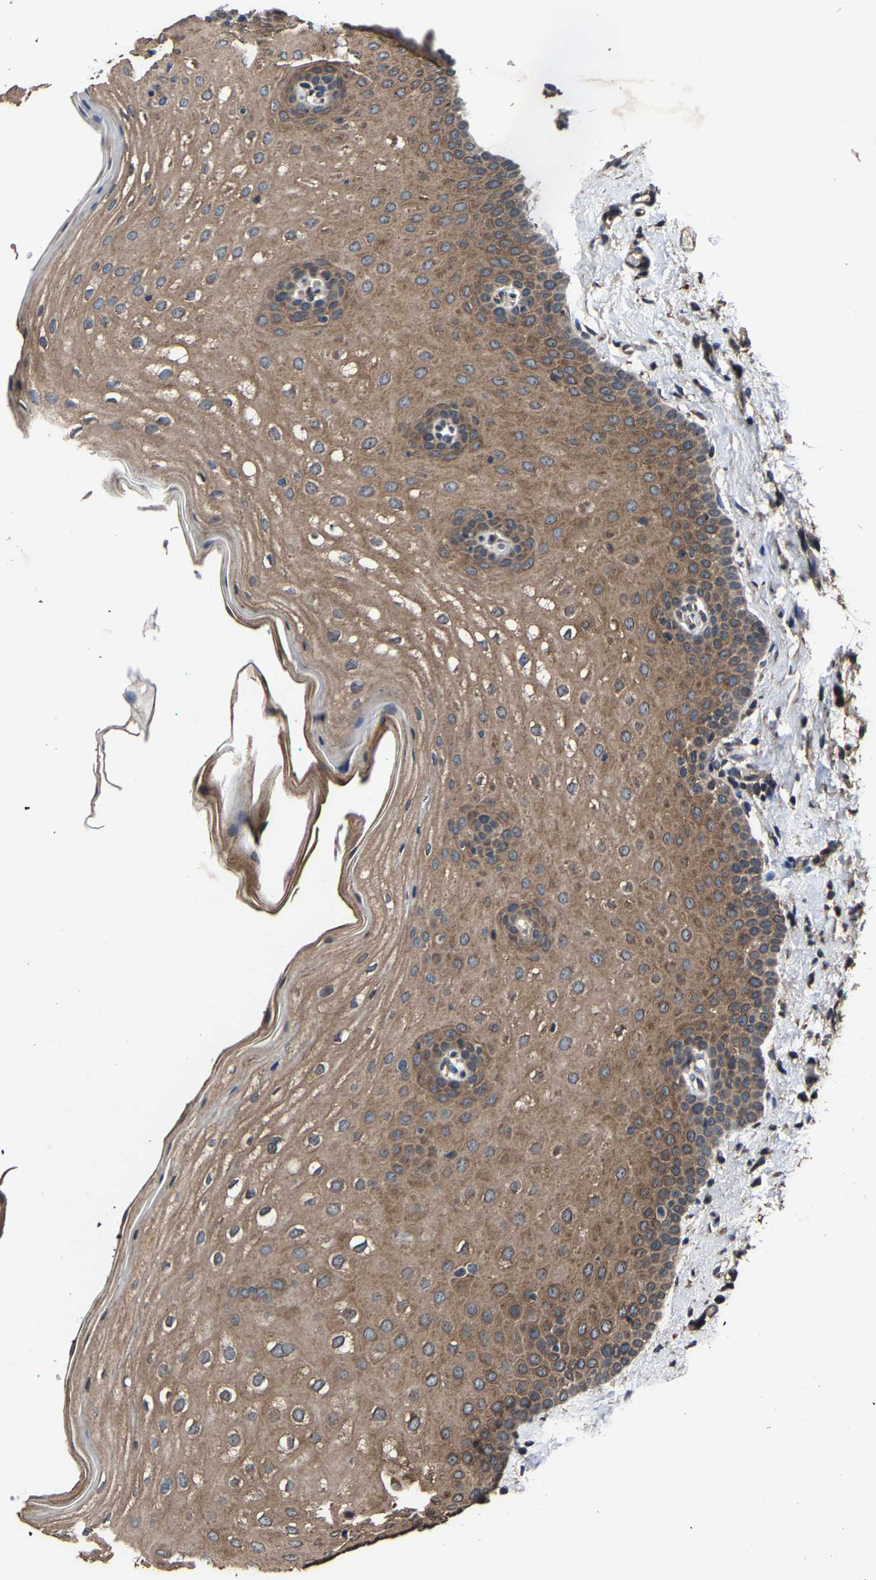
{"staining": {"intensity": "moderate", "quantity": ">75%", "location": "cytoplasmic/membranous"}, "tissue": "oral mucosa", "cell_type": "Squamous epithelial cells", "image_type": "normal", "snomed": [{"axis": "morphology", "description": "Normal tissue, NOS"}, {"axis": "topography", "description": "Skin"}, {"axis": "topography", "description": "Oral tissue"}], "caption": "An immunohistochemistry micrograph of benign tissue is shown. Protein staining in brown shows moderate cytoplasmic/membranous positivity in oral mucosa within squamous epithelial cells.", "gene": "EBAG9", "patient": {"sex": "male", "age": 84}}